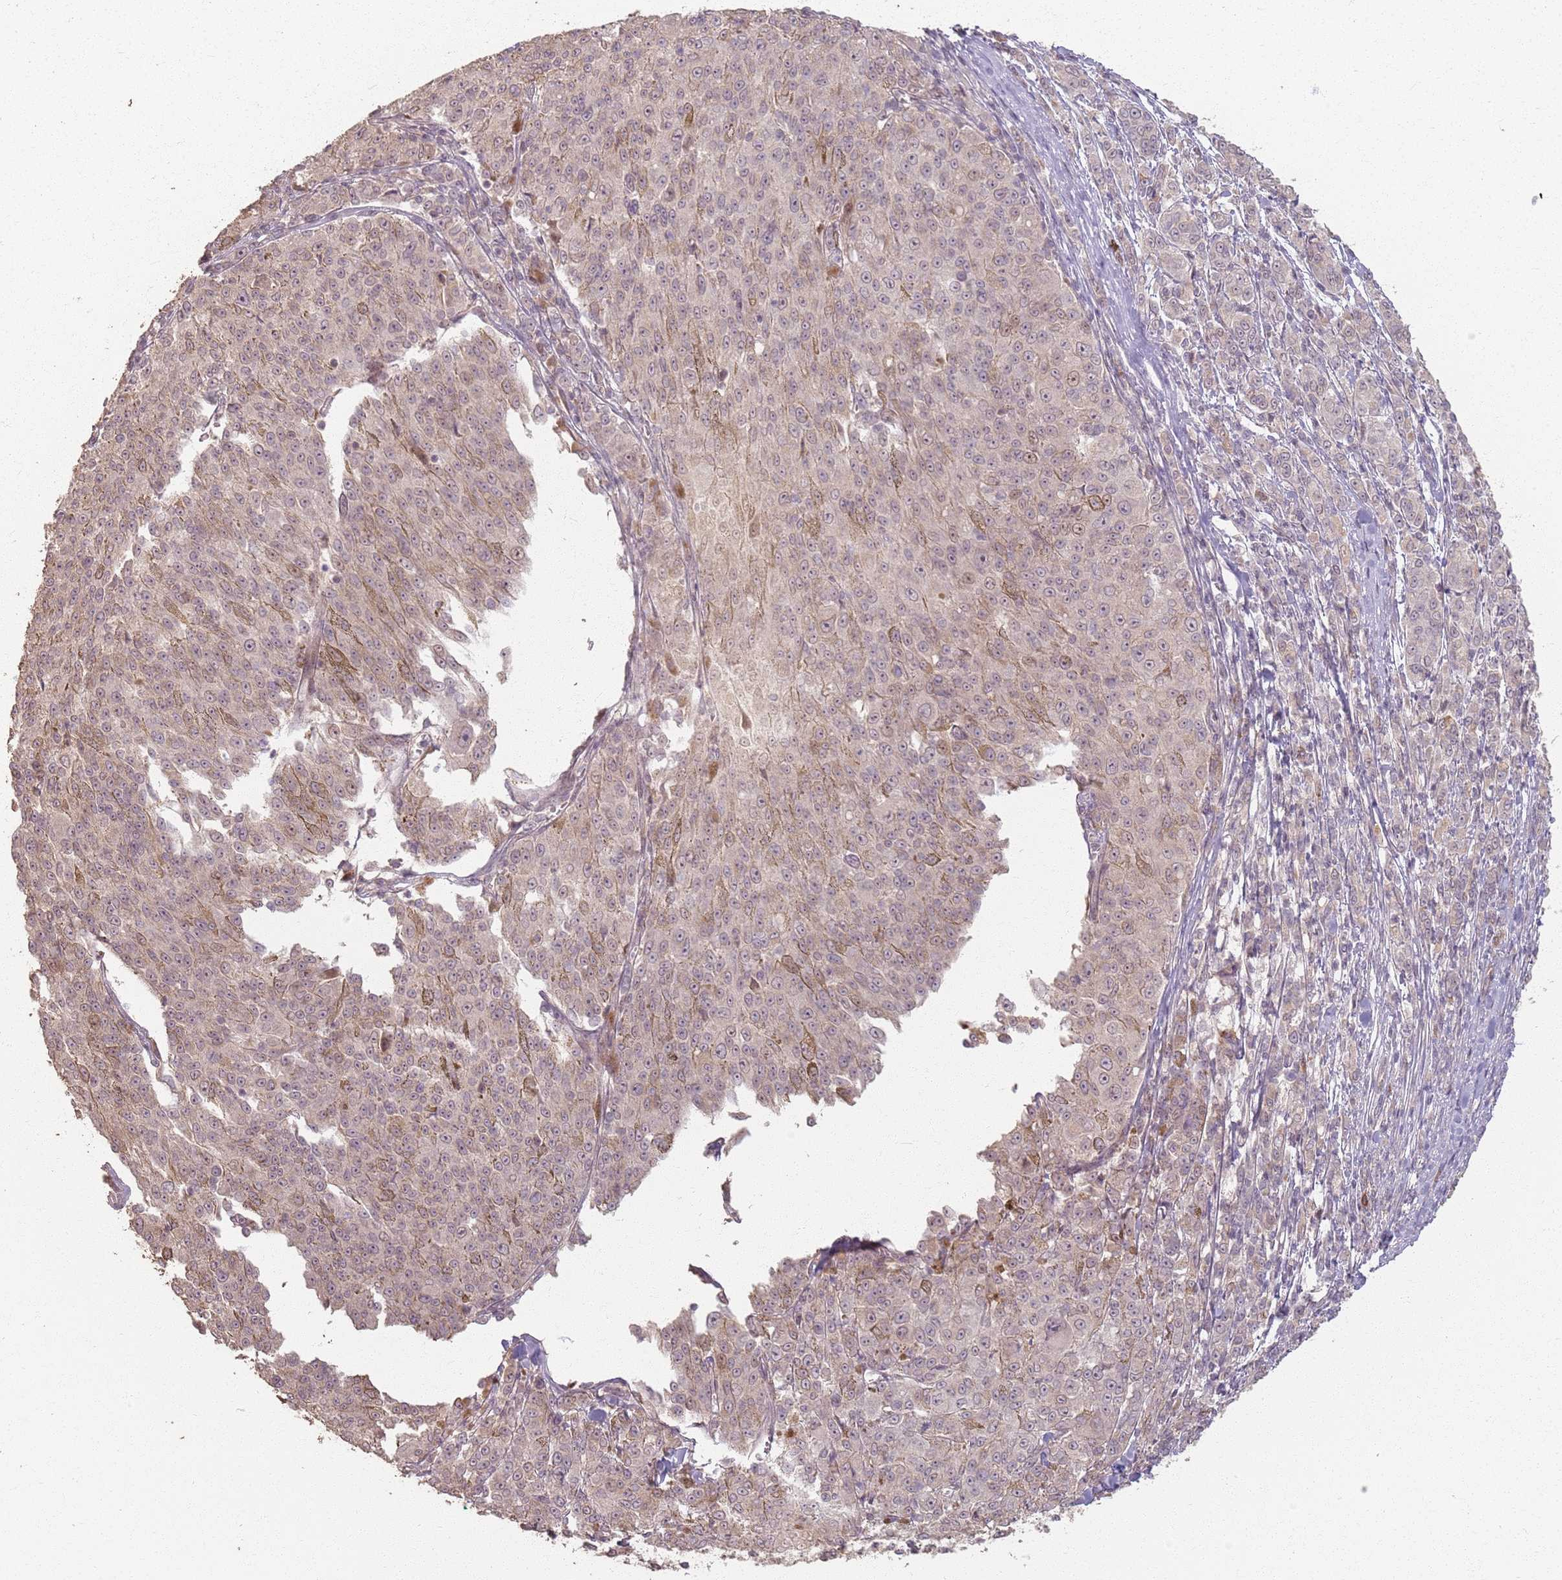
{"staining": {"intensity": "weak", "quantity": "<25%", "location": "cytoplasmic/membranous,nuclear"}, "tissue": "melanoma", "cell_type": "Tumor cells", "image_type": "cancer", "snomed": [{"axis": "morphology", "description": "Malignant melanoma, NOS"}, {"axis": "topography", "description": "Skin"}], "caption": "A micrograph of human malignant melanoma is negative for staining in tumor cells. (DAB (3,3'-diaminobenzidine) IHC with hematoxylin counter stain).", "gene": "CCDC168", "patient": {"sex": "female", "age": 52}}